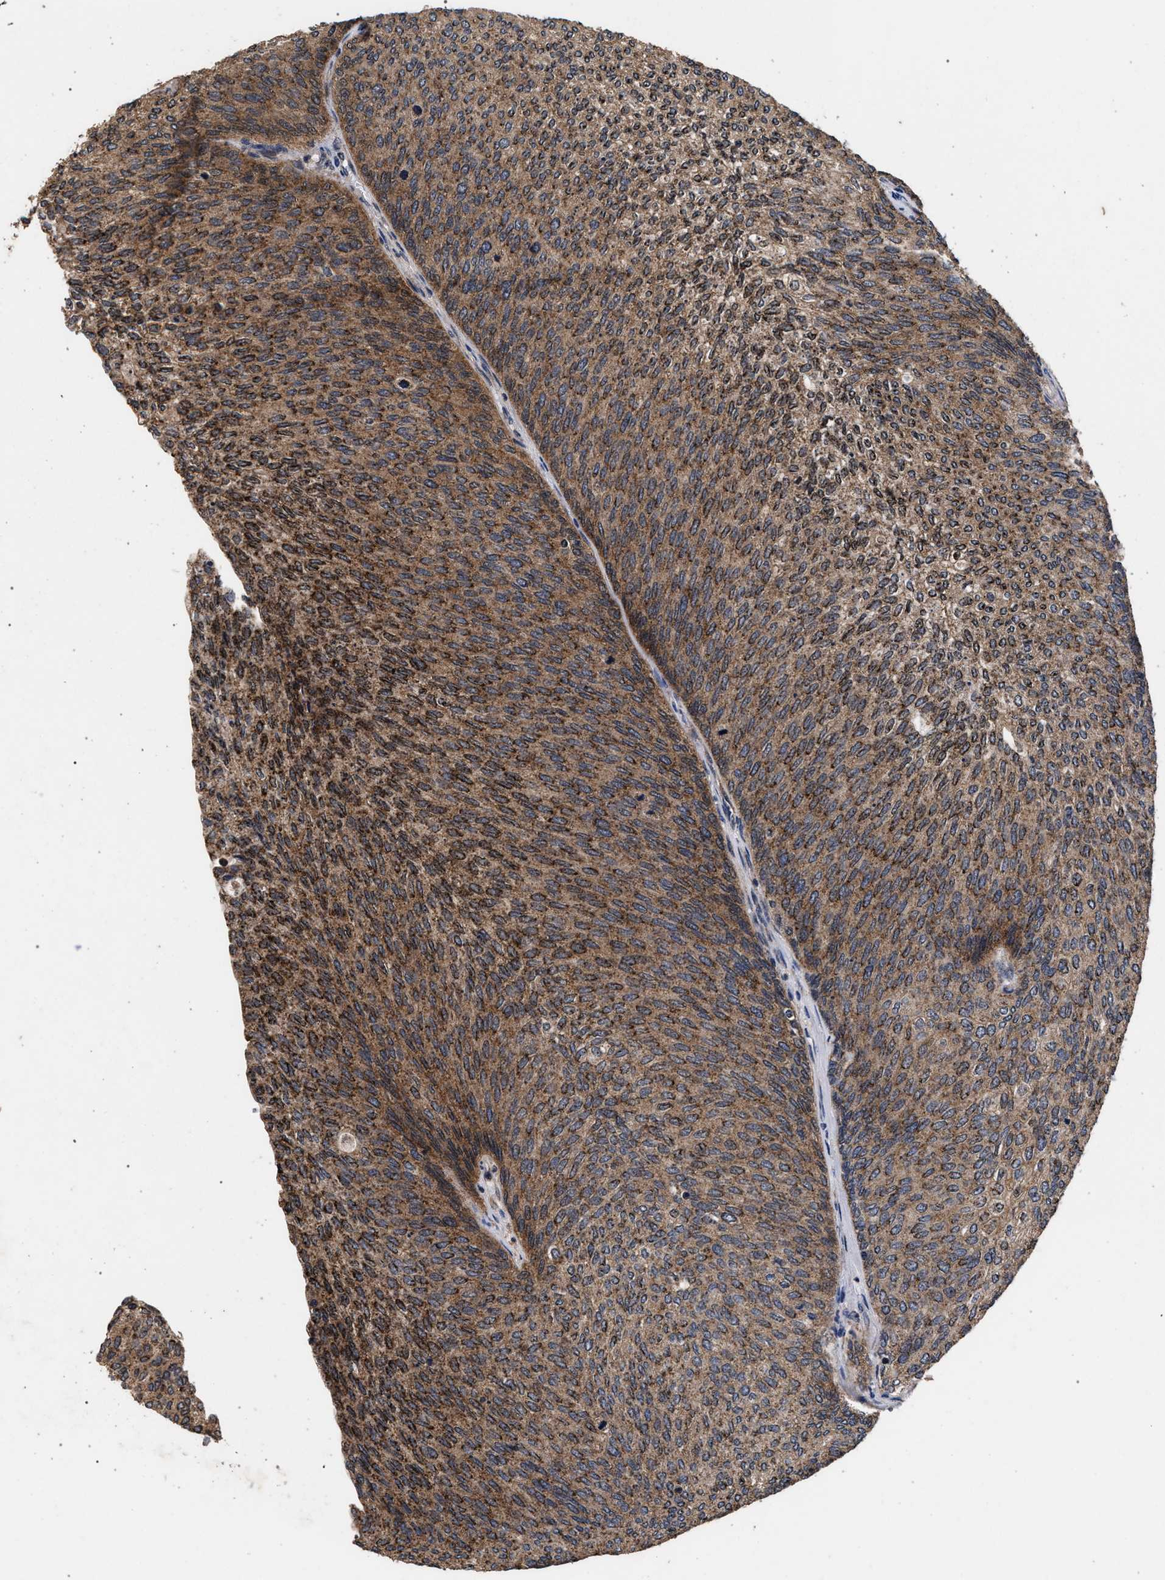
{"staining": {"intensity": "moderate", "quantity": ">75%", "location": "cytoplasmic/membranous"}, "tissue": "urothelial cancer", "cell_type": "Tumor cells", "image_type": "cancer", "snomed": [{"axis": "morphology", "description": "Urothelial carcinoma, Low grade"}, {"axis": "topography", "description": "Urinary bladder"}], "caption": "Urothelial cancer was stained to show a protein in brown. There is medium levels of moderate cytoplasmic/membranous expression in about >75% of tumor cells. (DAB (3,3'-diaminobenzidine) IHC with brightfield microscopy, high magnification).", "gene": "ACOX1", "patient": {"sex": "female", "age": 79}}